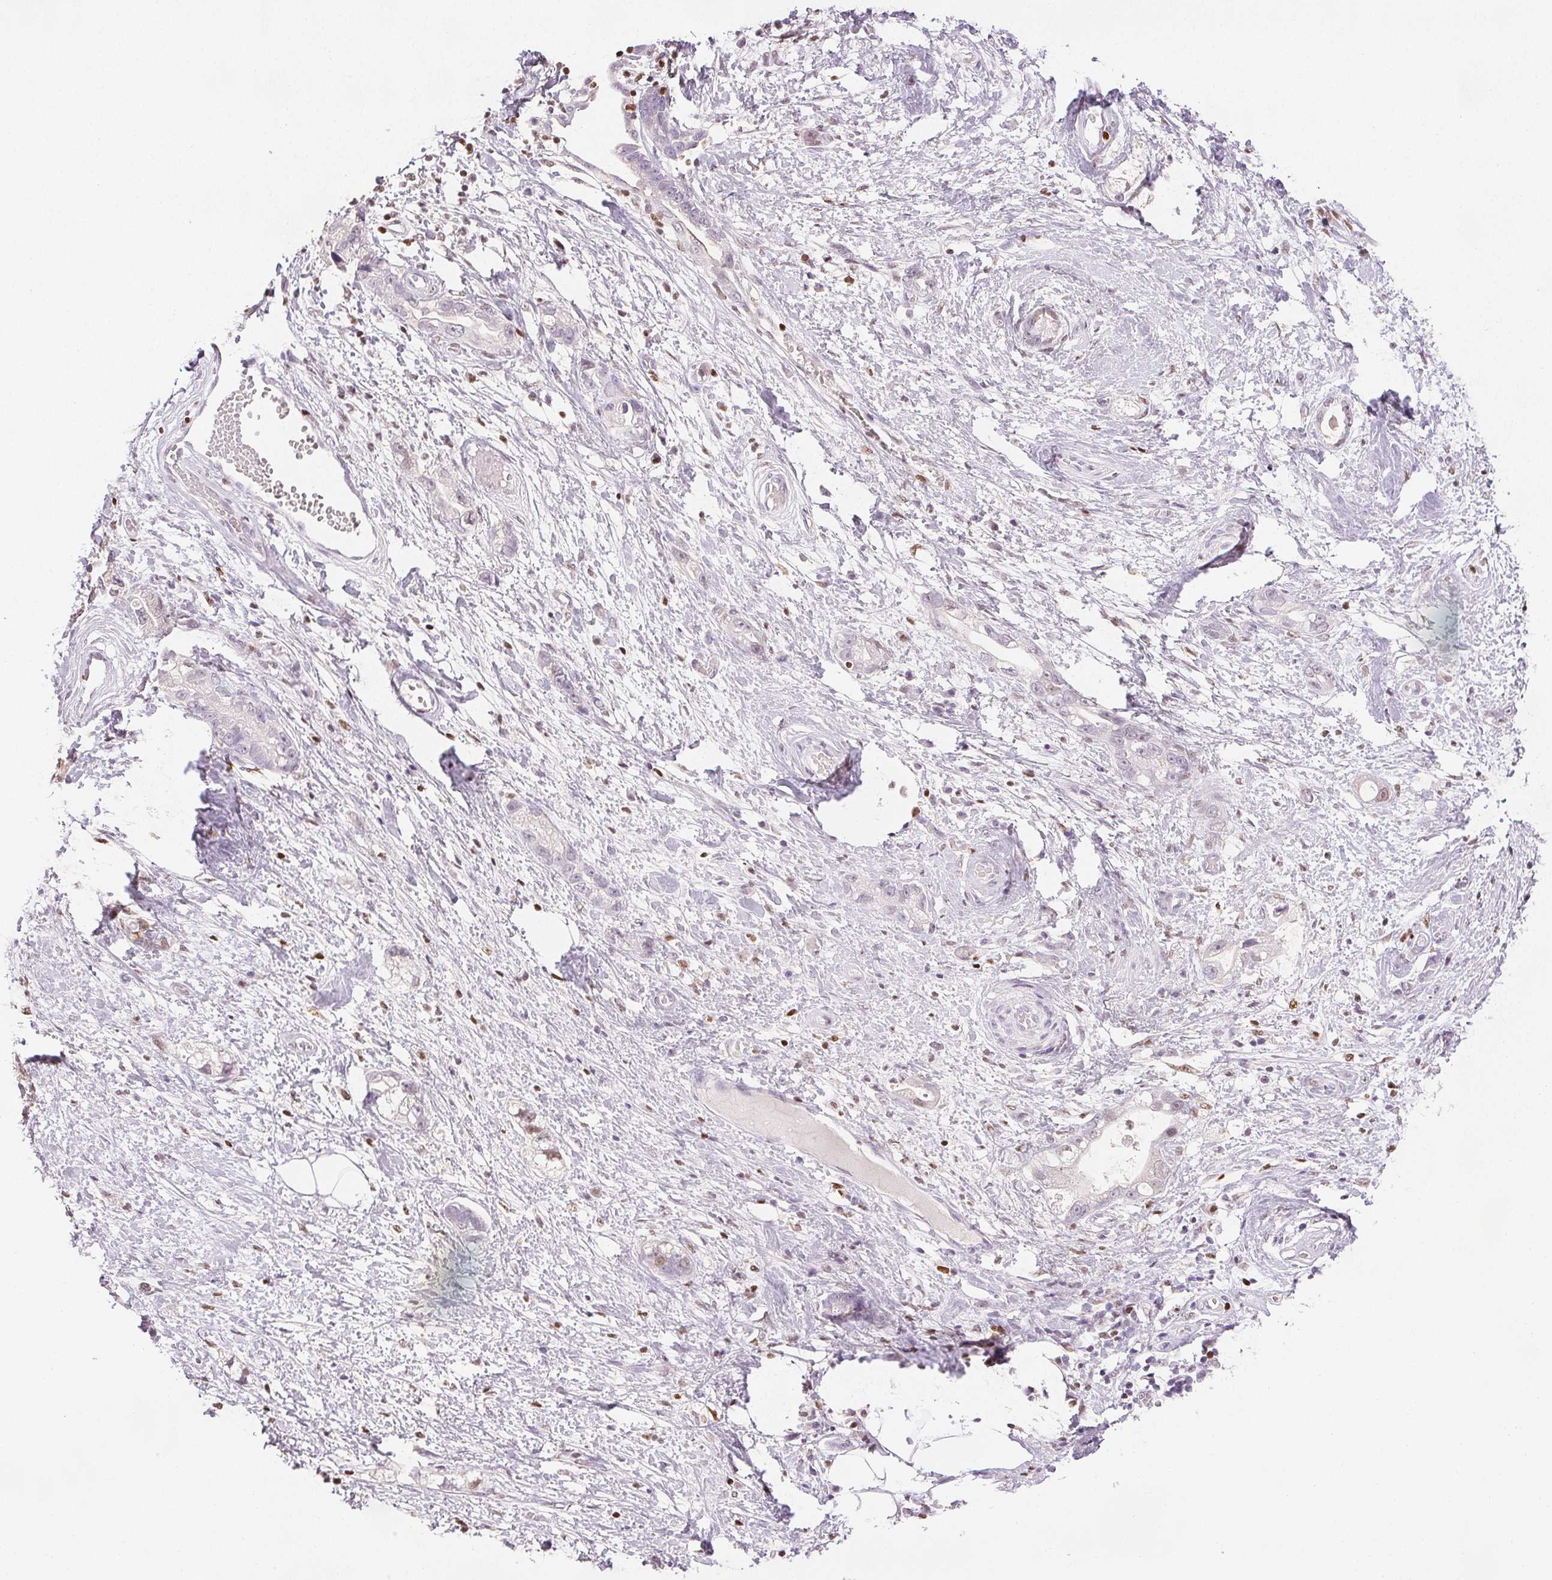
{"staining": {"intensity": "negative", "quantity": "none", "location": "none"}, "tissue": "stomach cancer", "cell_type": "Tumor cells", "image_type": "cancer", "snomed": [{"axis": "morphology", "description": "Adenocarcinoma, NOS"}, {"axis": "topography", "description": "Stomach"}], "caption": "This is a micrograph of immunohistochemistry staining of stomach cancer (adenocarcinoma), which shows no expression in tumor cells.", "gene": "RUNX2", "patient": {"sex": "male", "age": 55}}